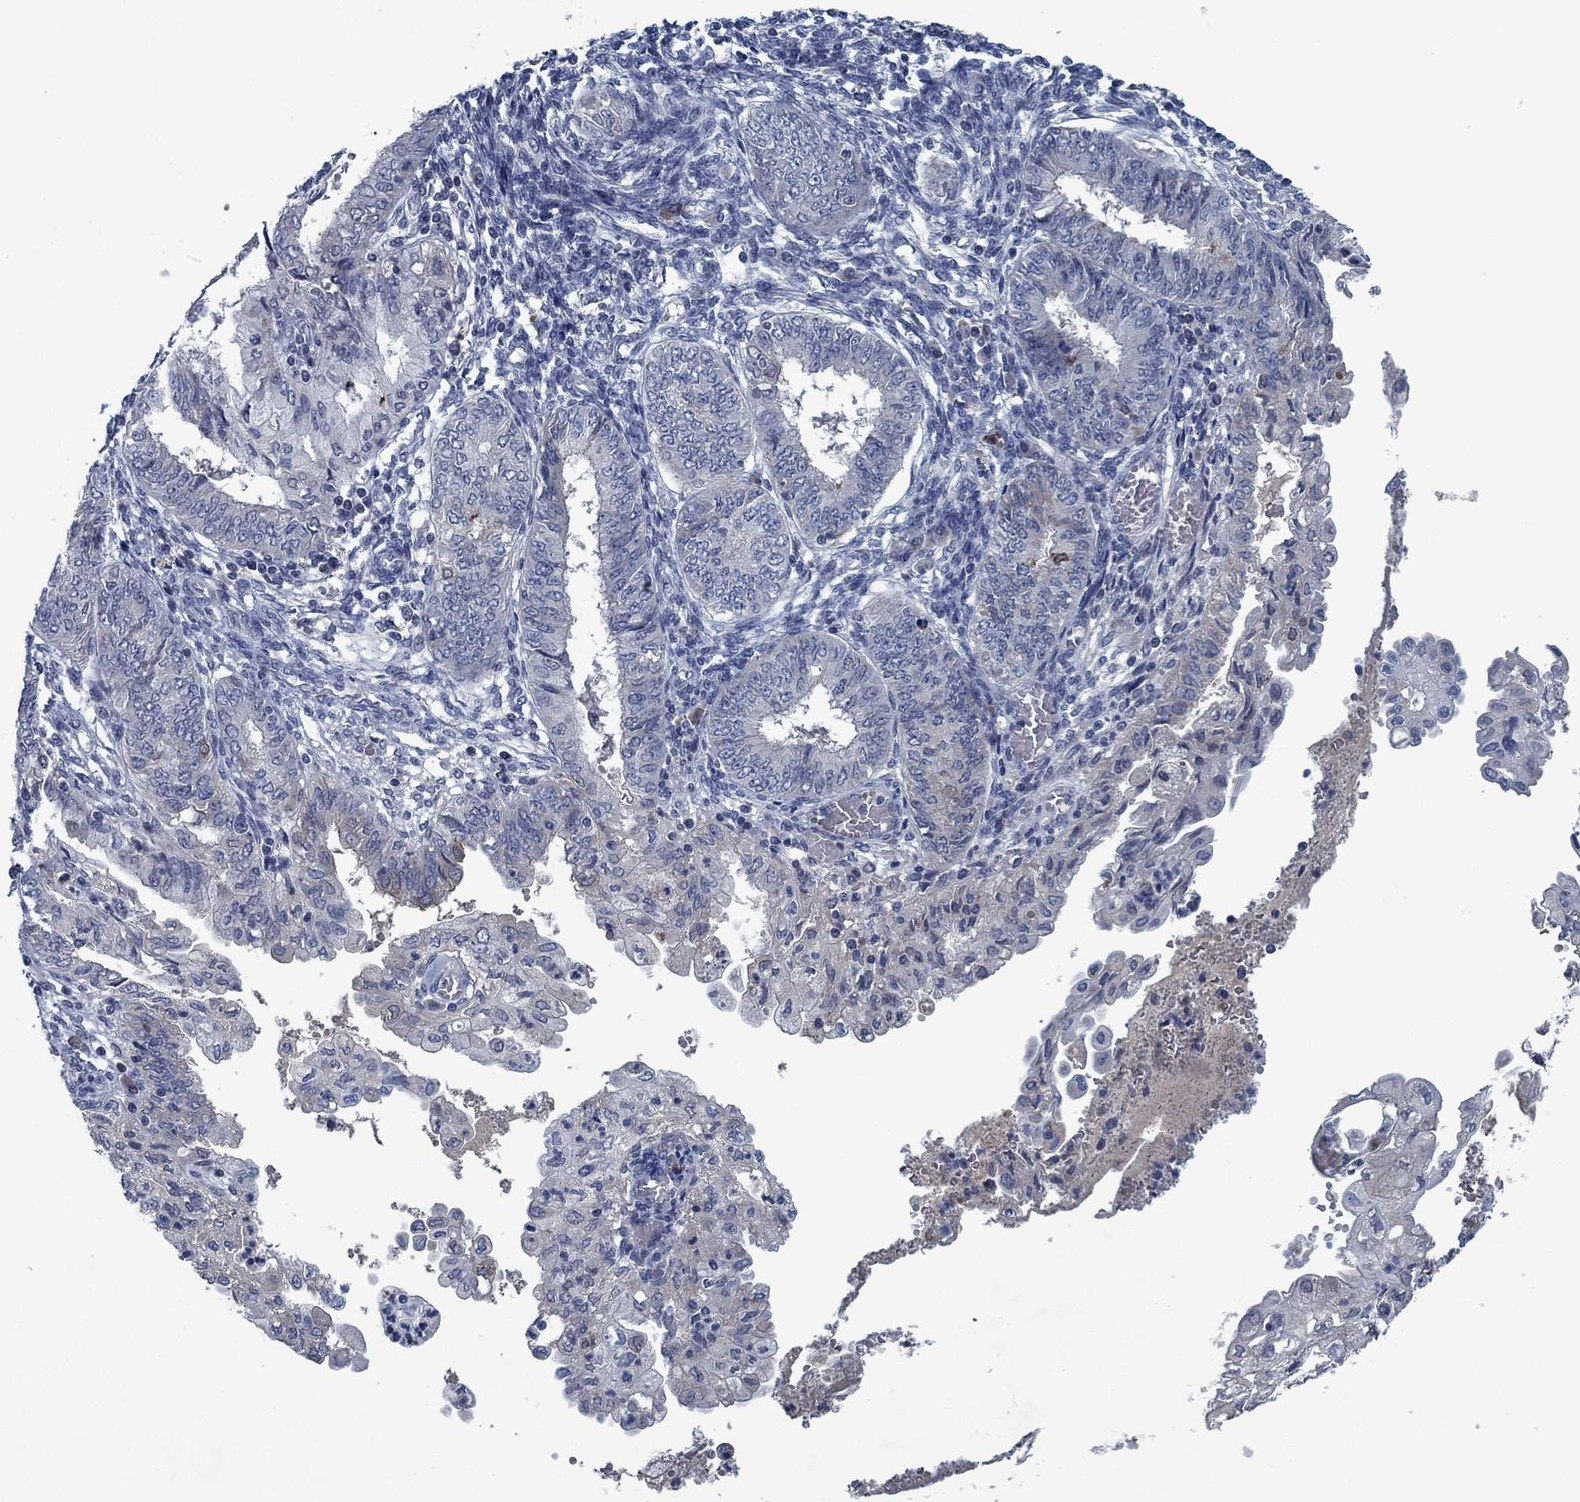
{"staining": {"intensity": "negative", "quantity": "none", "location": "none"}, "tissue": "endometrial cancer", "cell_type": "Tumor cells", "image_type": "cancer", "snomed": [{"axis": "morphology", "description": "Adenocarcinoma, NOS"}, {"axis": "topography", "description": "Endometrium"}], "caption": "The micrograph demonstrates no significant expression in tumor cells of adenocarcinoma (endometrial).", "gene": "PNMA8A", "patient": {"sex": "female", "age": 68}}